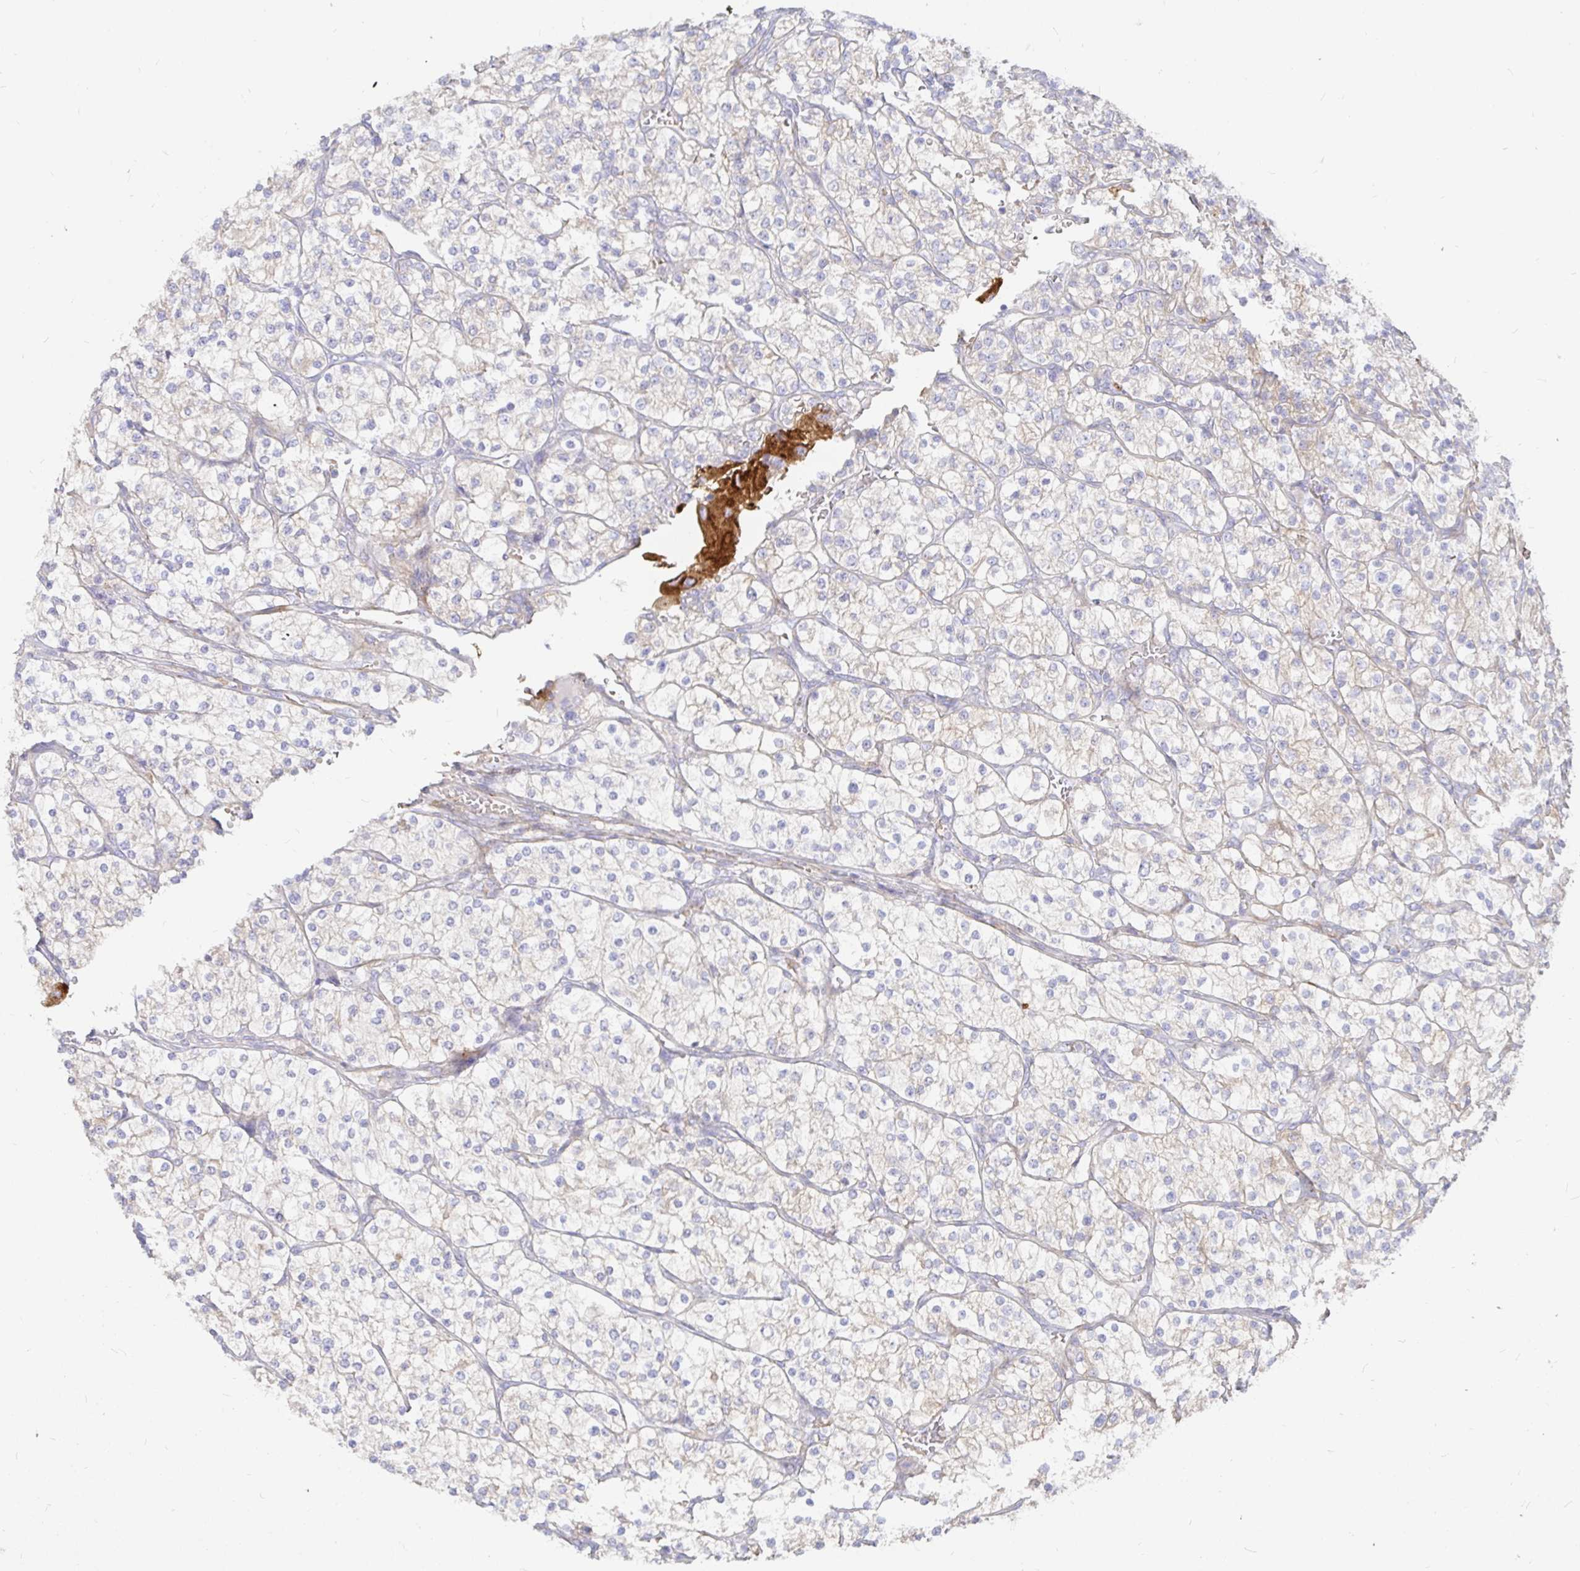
{"staining": {"intensity": "weak", "quantity": "<25%", "location": "cytoplasmic/membranous"}, "tissue": "renal cancer", "cell_type": "Tumor cells", "image_type": "cancer", "snomed": [{"axis": "morphology", "description": "Adenocarcinoma, NOS"}, {"axis": "topography", "description": "Kidney"}], "caption": "IHC image of renal cancer (adenocarcinoma) stained for a protein (brown), which shows no positivity in tumor cells. (Immunohistochemistry (ihc), brightfield microscopy, high magnification).", "gene": "KCTD19", "patient": {"sex": "male", "age": 80}}